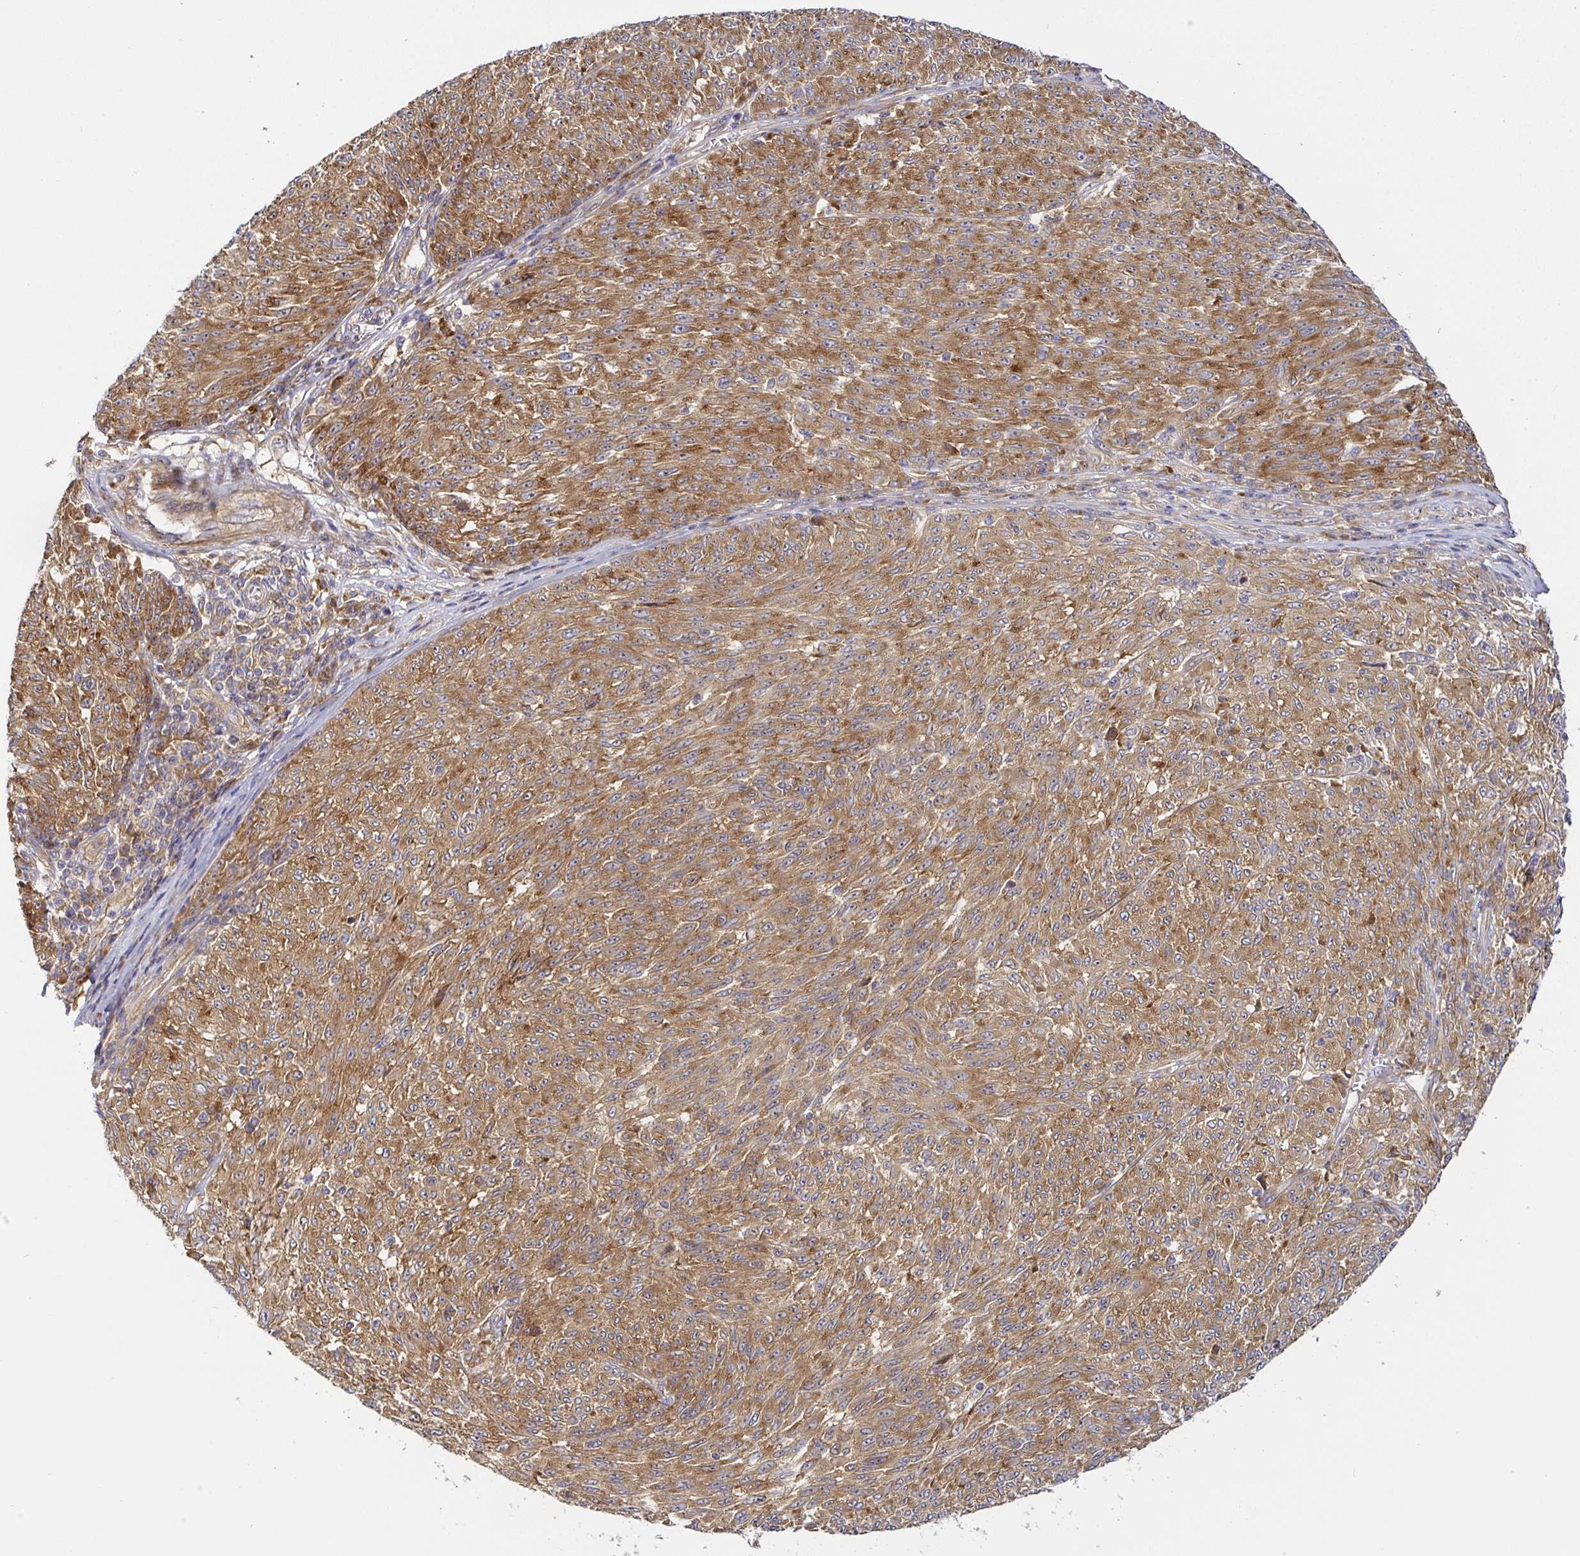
{"staining": {"intensity": "moderate", "quantity": ">75%", "location": "cytoplasmic/membranous"}, "tissue": "melanoma", "cell_type": "Tumor cells", "image_type": "cancer", "snomed": [{"axis": "morphology", "description": "Malignant melanoma, NOS"}, {"axis": "topography", "description": "Skin"}], "caption": "About >75% of tumor cells in human malignant melanoma demonstrate moderate cytoplasmic/membranous protein staining as visualized by brown immunohistochemical staining.", "gene": "SNX8", "patient": {"sex": "male", "age": 85}}